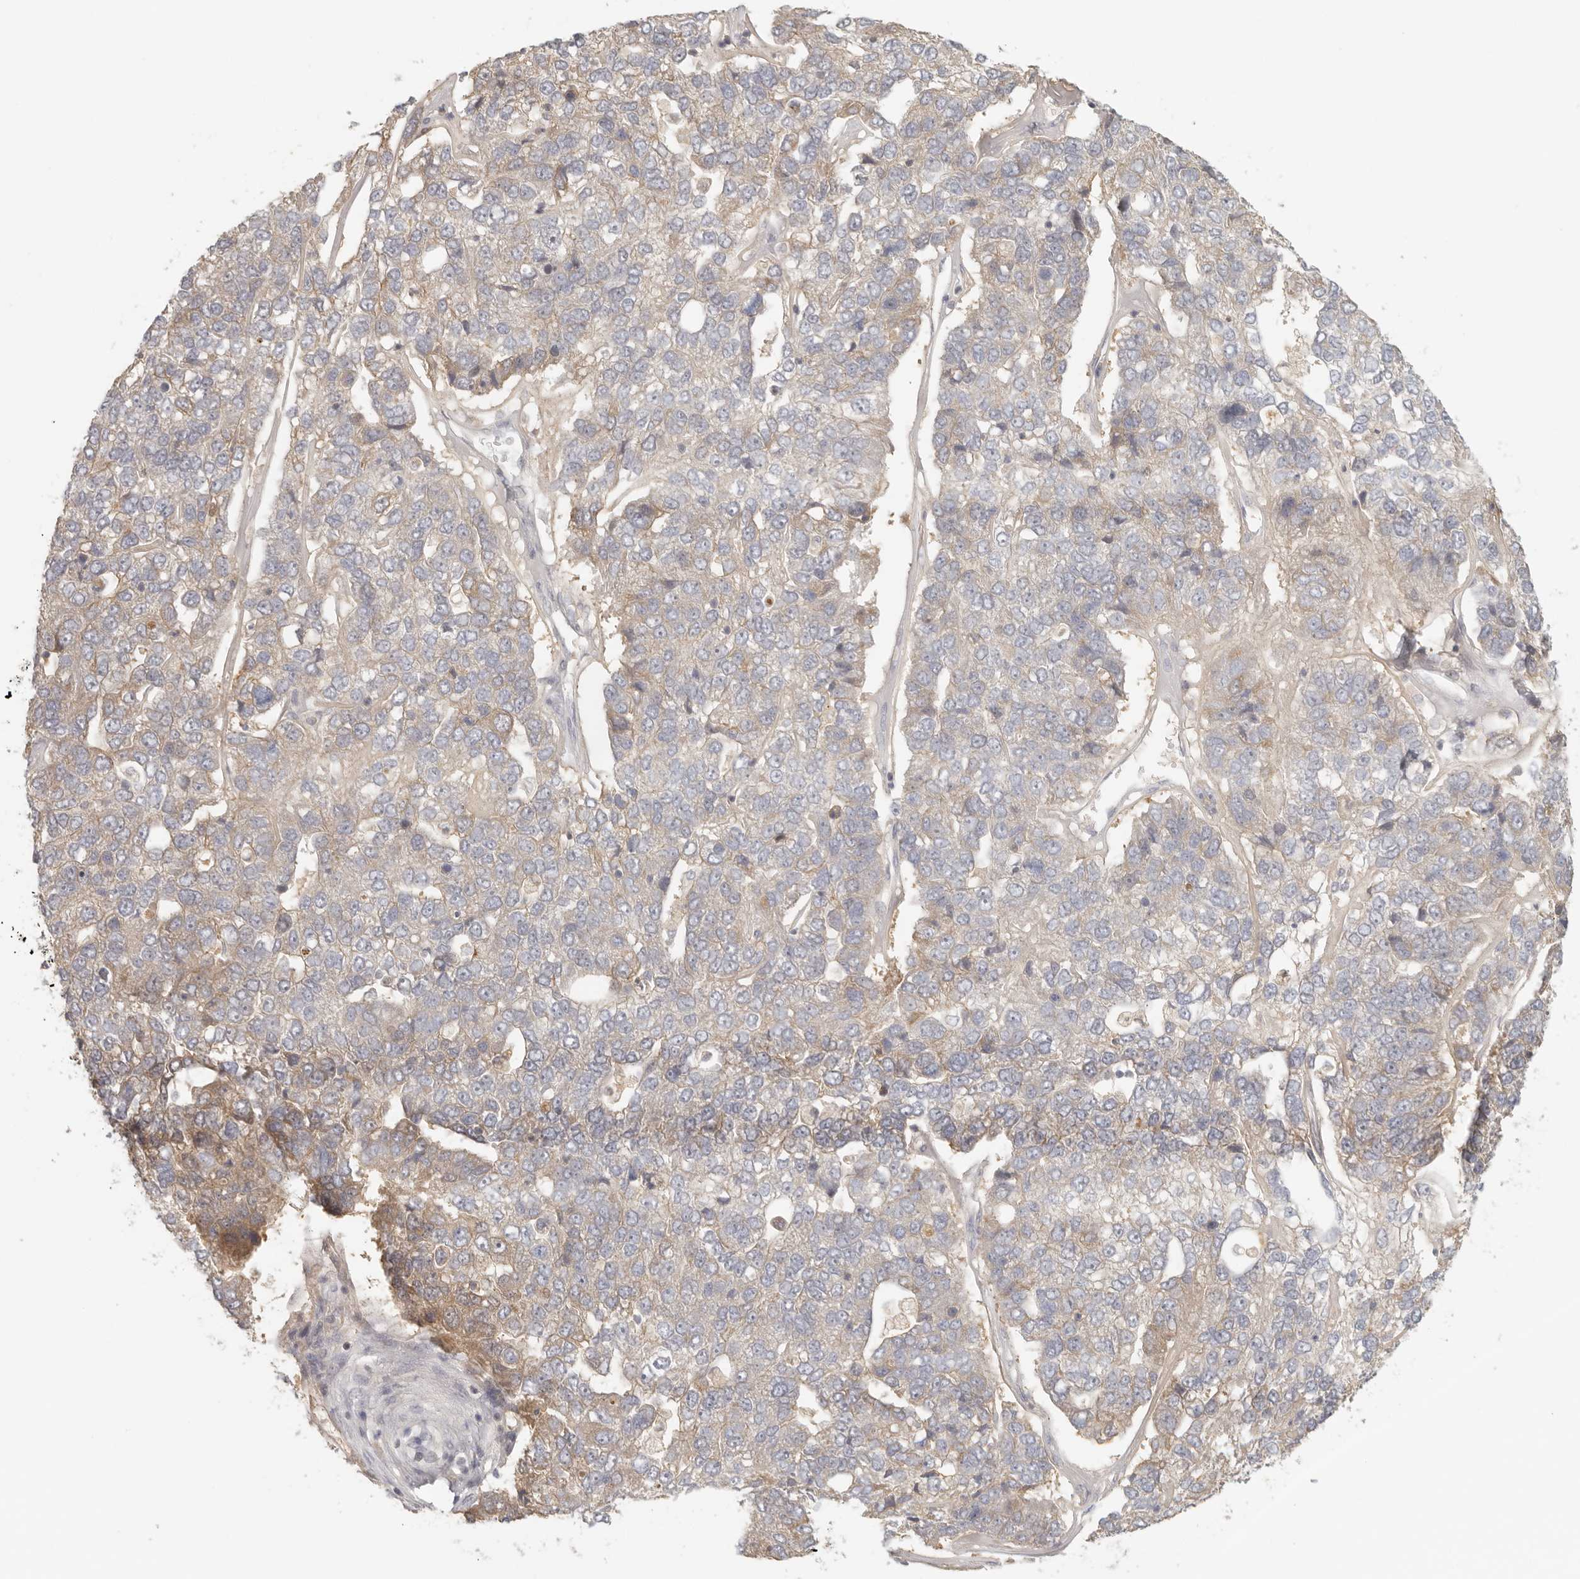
{"staining": {"intensity": "moderate", "quantity": "<25%", "location": "cytoplasmic/membranous"}, "tissue": "pancreatic cancer", "cell_type": "Tumor cells", "image_type": "cancer", "snomed": [{"axis": "morphology", "description": "Adenocarcinoma, NOS"}, {"axis": "topography", "description": "Pancreas"}], "caption": "A micrograph showing moderate cytoplasmic/membranous staining in about <25% of tumor cells in pancreatic cancer, as visualized by brown immunohistochemical staining.", "gene": "AHDC1", "patient": {"sex": "female", "age": 61}}